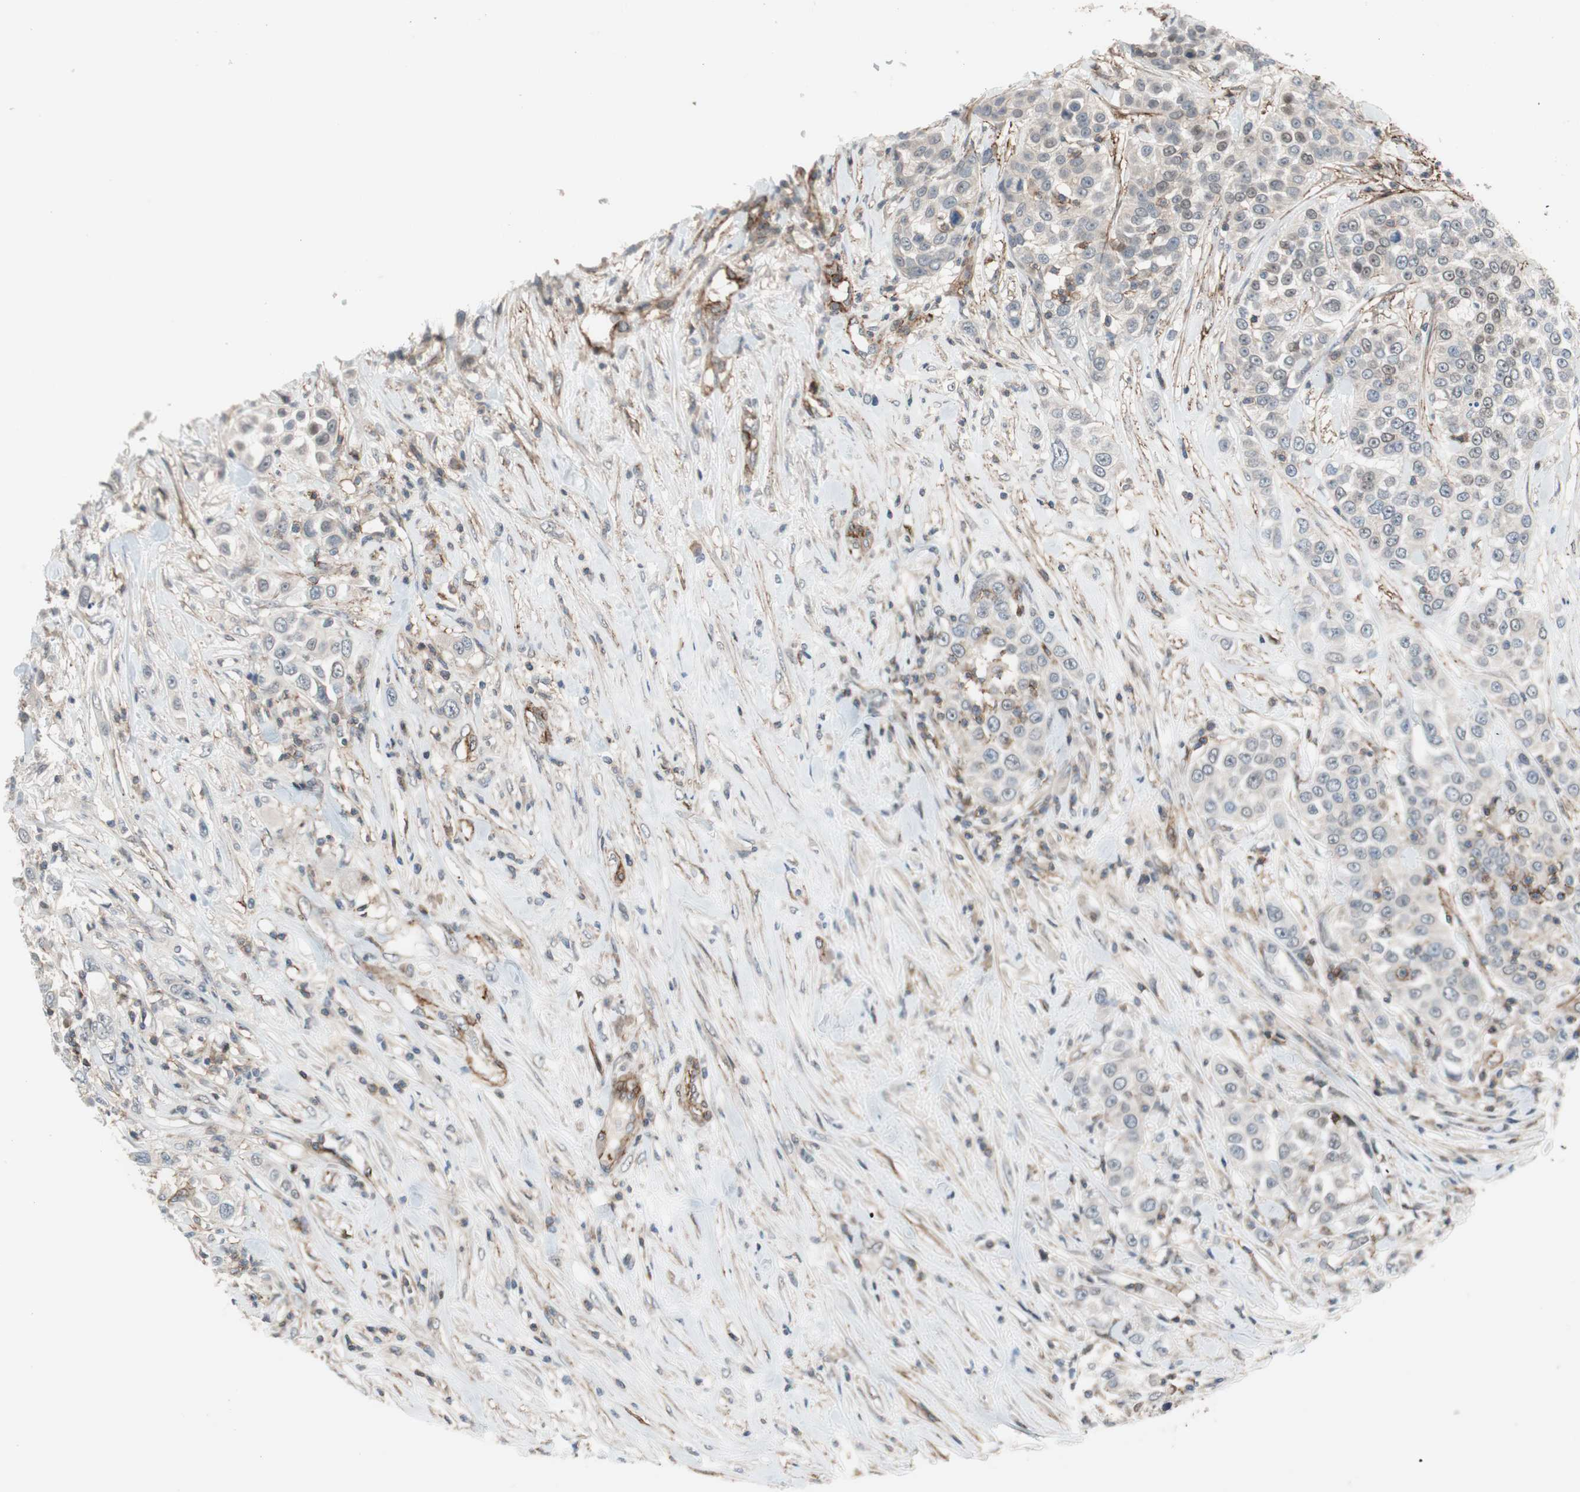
{"staining": {"intensity": "weak", "quantity": "<25%", "location": "nuclear"}, "tissue": "urothelial cancer", "cell_type": "Tumor cells", "image_type": "cancer", "snomed": [{"axis": "morphology", "description": "Urothelial carcinoma, High grade"}, {"axis": "topography", "description": "Urinary bladder"}], "caption": "Image shows no significant protein staining in tumor cells of urothelial carcinoma (high-grade).", "gene": "GRHL1", "patient": {"sex": "female", "age": 80}}